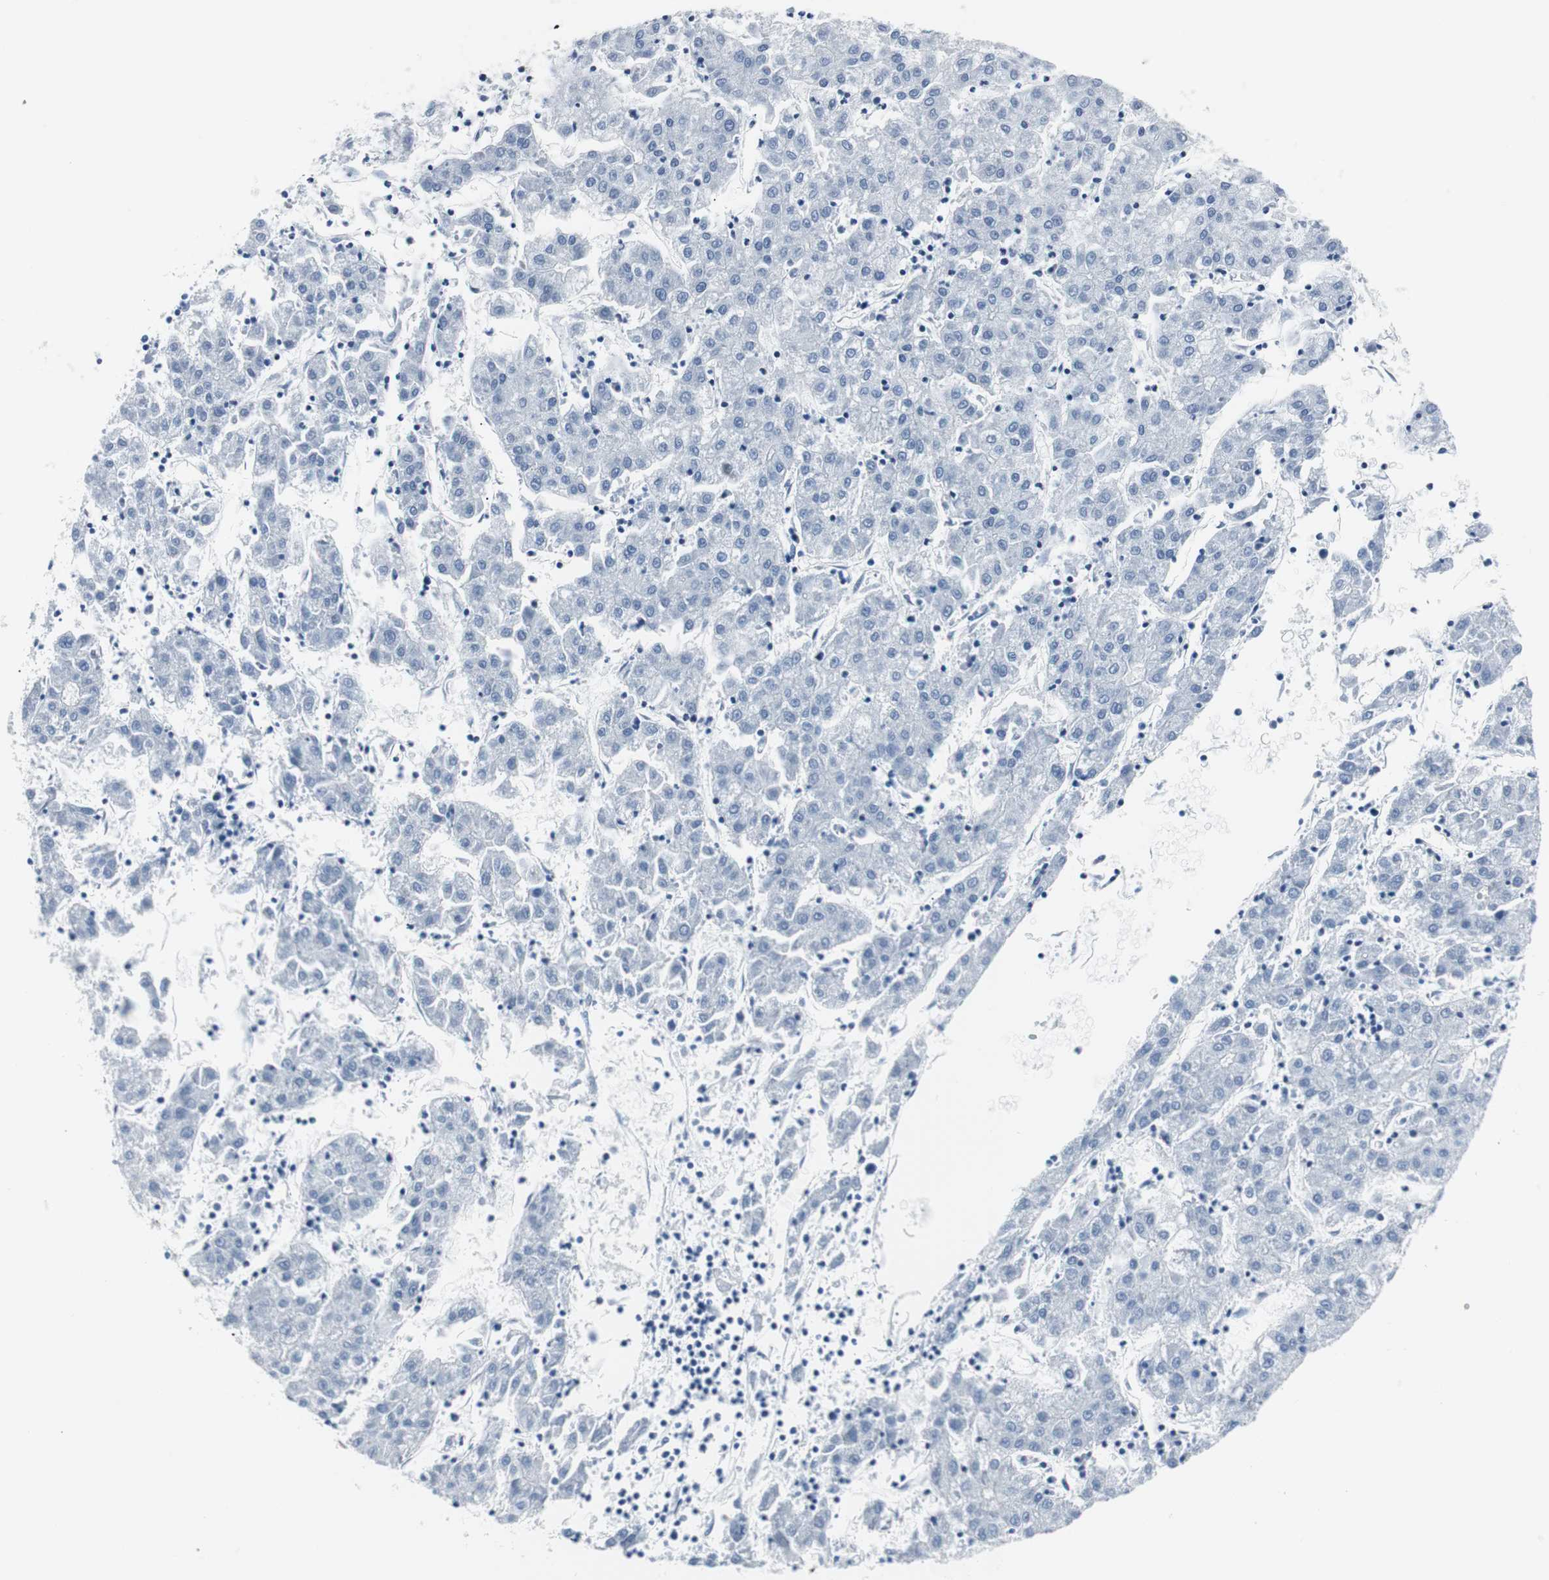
{"staining": {"intensity": "negative", "quantity": "none", "location": "none"}, "tissue": "liver cancer", "cell_type": "Tumor cells", "image_type": "cancer", "snomed": [{"axis": "morphology", "description": "Carcinoma, Hepatocellular, NOS"}, {"axis": "topography", "description": "Liver"}], "caption": "DAB immunohistochemical staining of human liver hepatocellular carcinoma demonstrates no significant positivity in tumor cells.", "gene": "GAP43", "patient": {"sex": "male", "age": 72}}